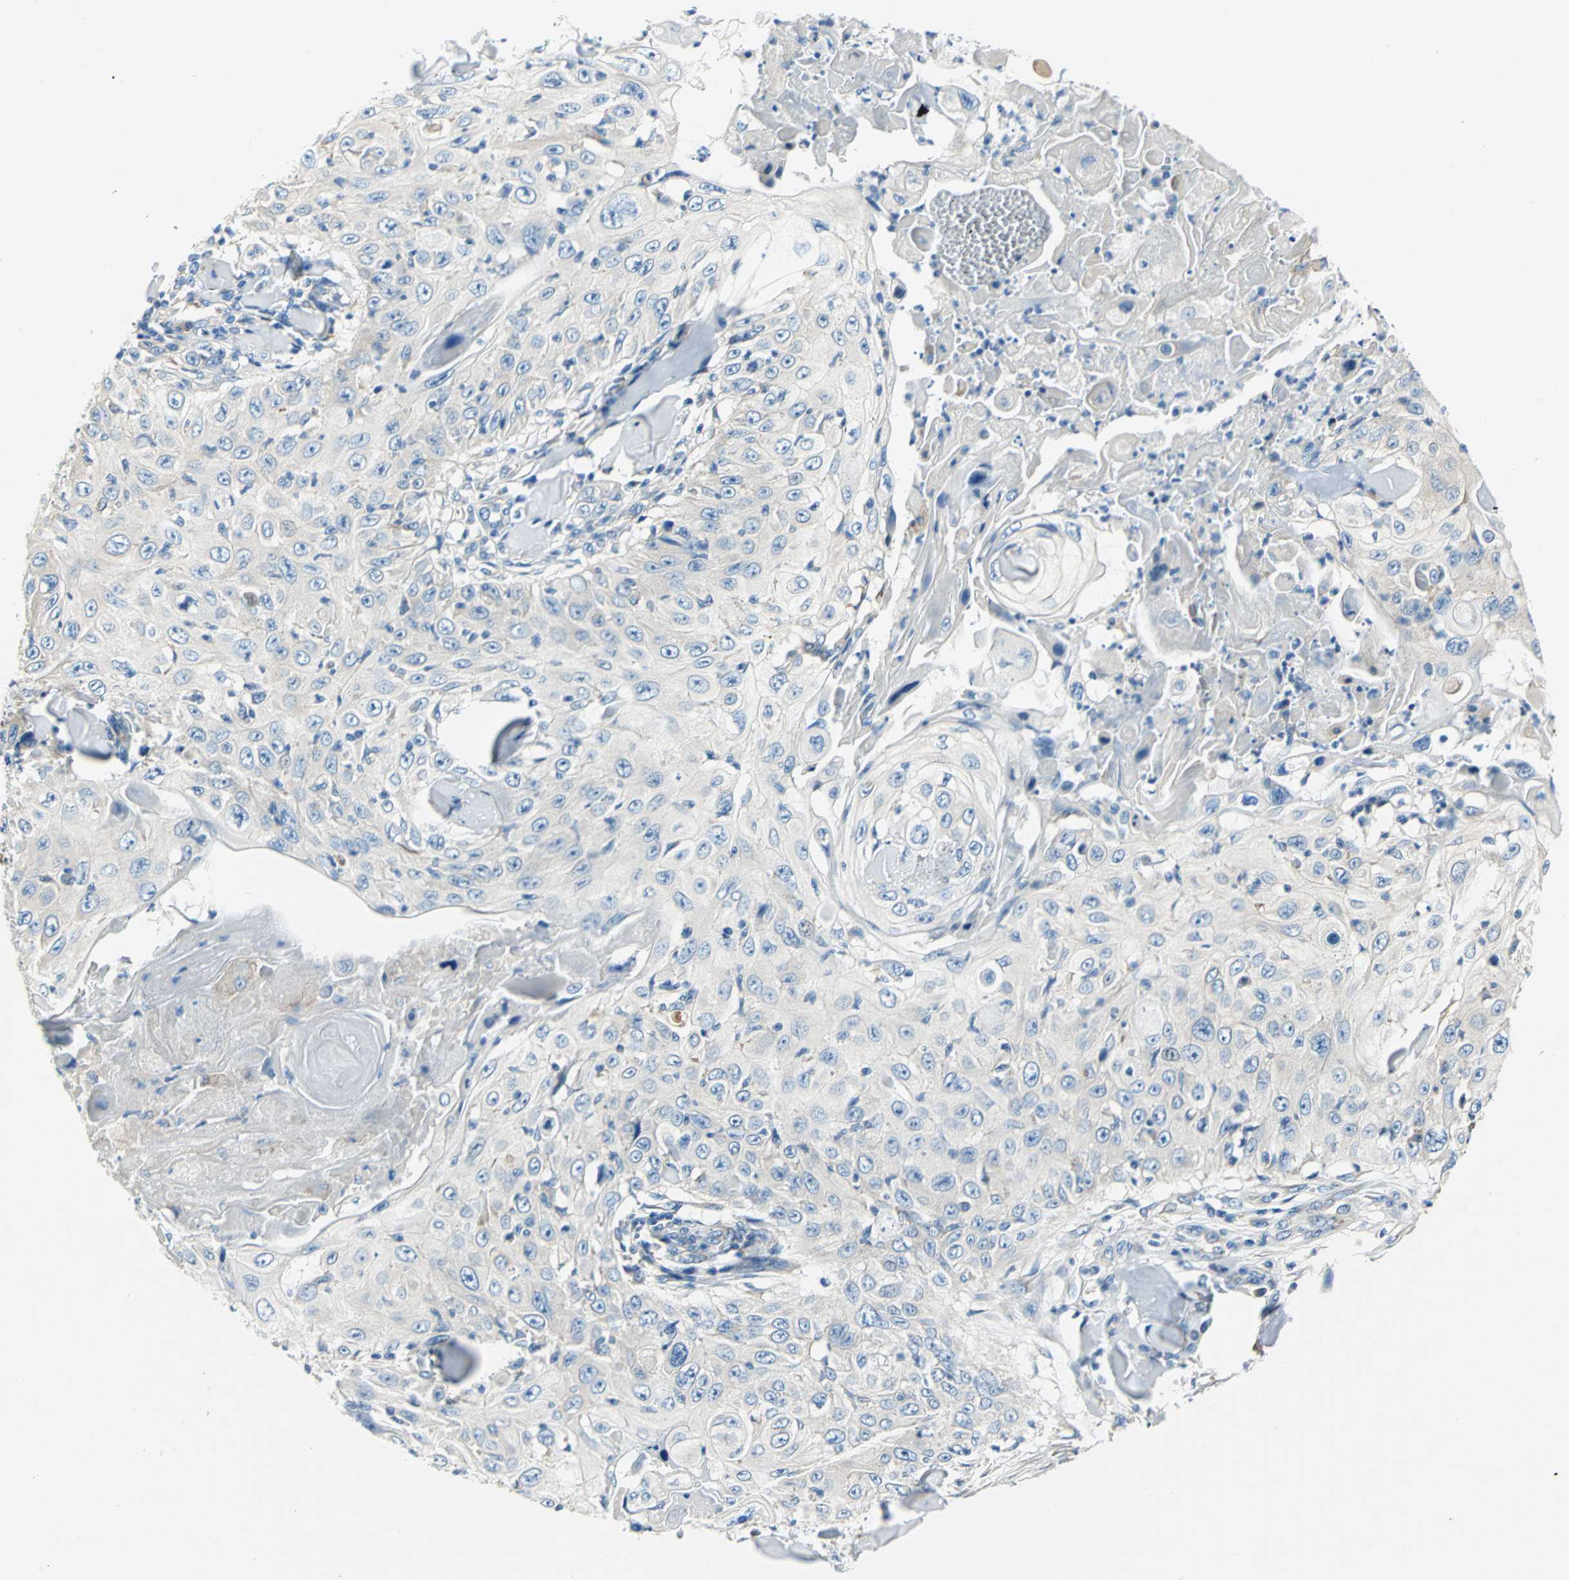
{"staining": {"intensity": "weak", "quantity": "25%-75%", "location": "cytoplasmic/membranous"}, "tissue": "skin cancer", "cell_type": "Tumor cells", "image_type": "cancer", "snomed": [{"axis": "morphology", "description": "Squamous cell carcinoma, NOS"}, {"axis": "topography", "description": "Skin"}], "caption": "Protein staining demonstrates weak cytoplasmic/membranous staining in about 25%-75% of tumor cells in skin squamous cell carcinoma. The staining was performed using DAB (3,3'-diaminobenzidine), with brown indicating positive protein expression. Nuclei are stained blue with hematoxylin.", "gene": "TRIM25", "patient": {"sex": "male", "age": 86}}